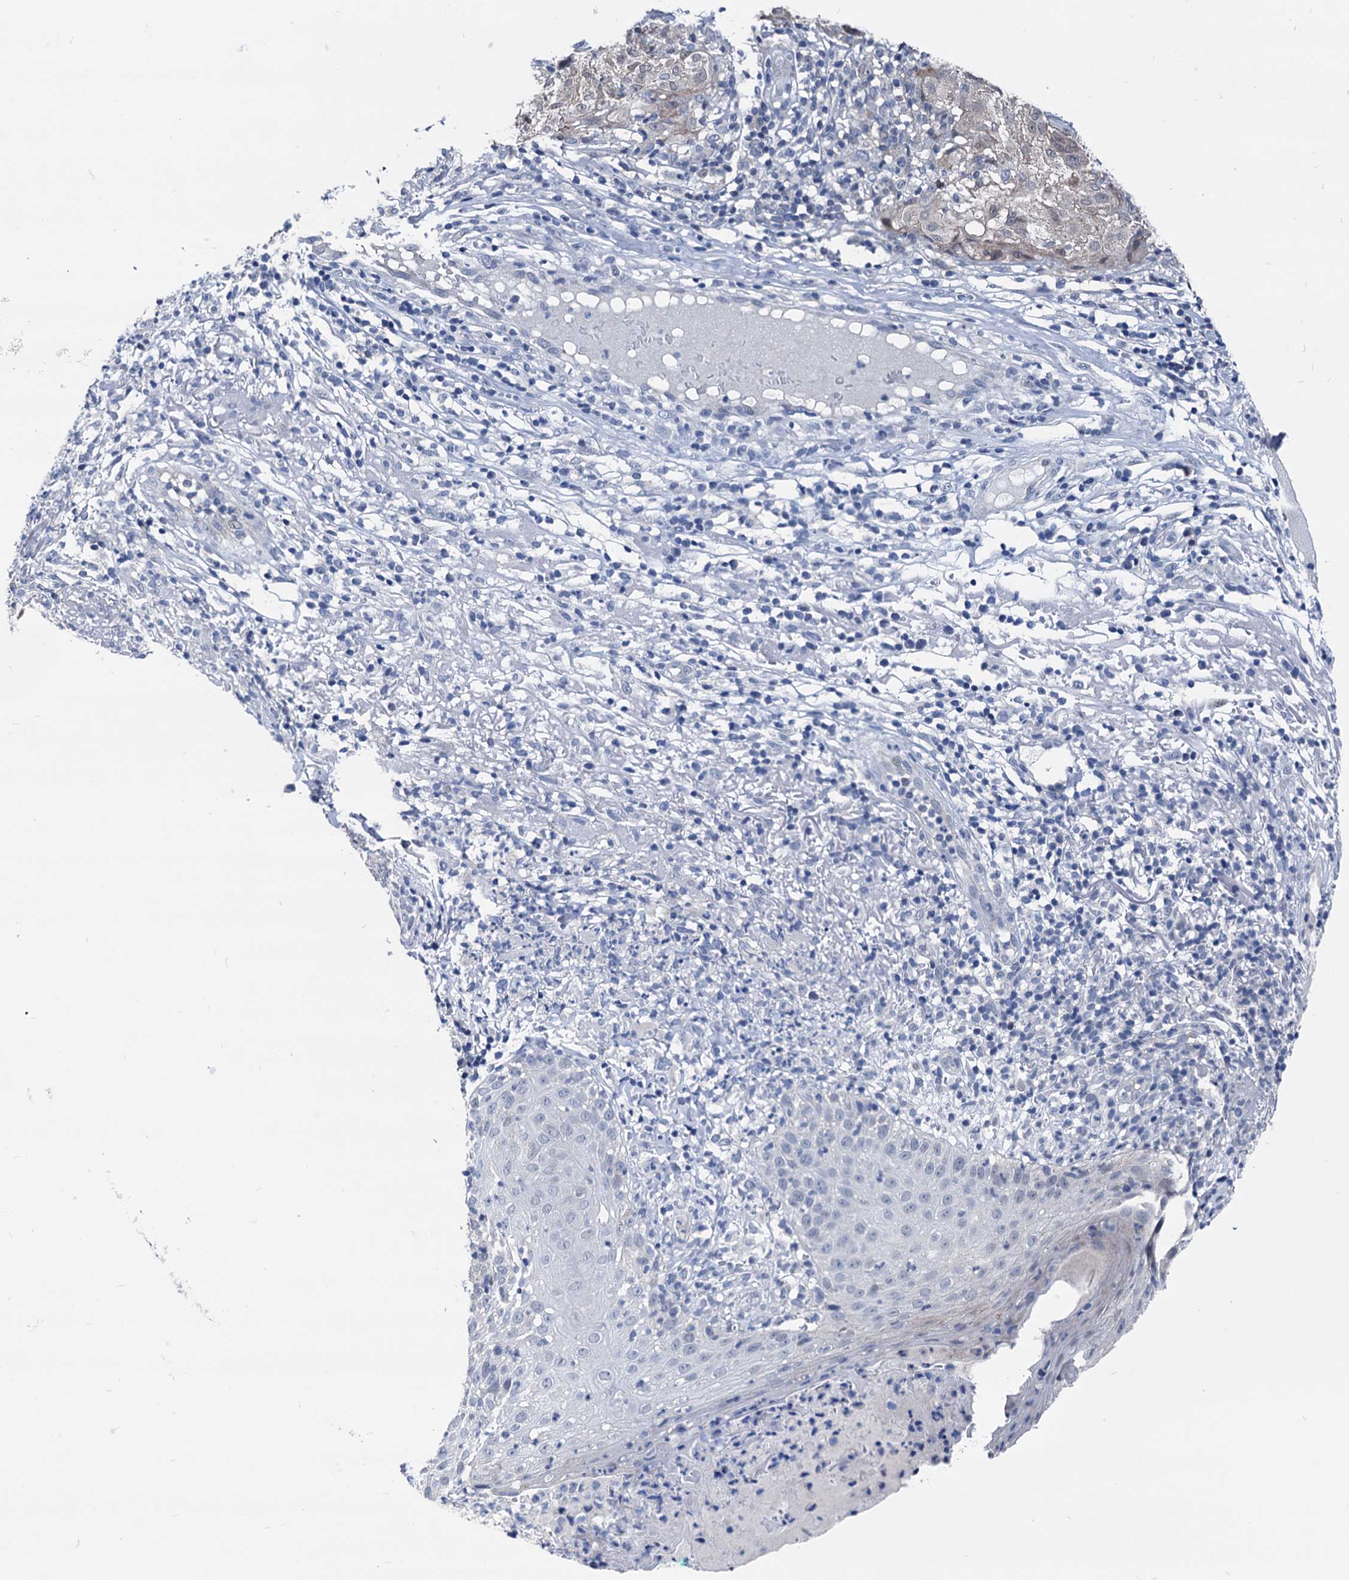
{"staining": {"intensity": "weak", "quantity": "<25%", "location": "cytoplasmic/membranous"}, "tissue": "melanoma", "cell_type": "Tumor cells", "image_type": "cancer", "snomed": [{"axis": "morphology", "description": "Necrosis, NOS"}, {"axis": "morphology", "description": "Malignant melanoma, NOS"}, {"axis": "topography", "description": "Skin"}], "caption": "Melanoma was stained to show a protein in brown. There is no significant positivity in tumor cells. (Stains: DAB immunohistochemistry (IHC) with hematoxylin counter stain, Microscopy: brightfield microscopy at high magnification).", "gene": "GLO1", "patient": {"sex": "female", "age": 87}}